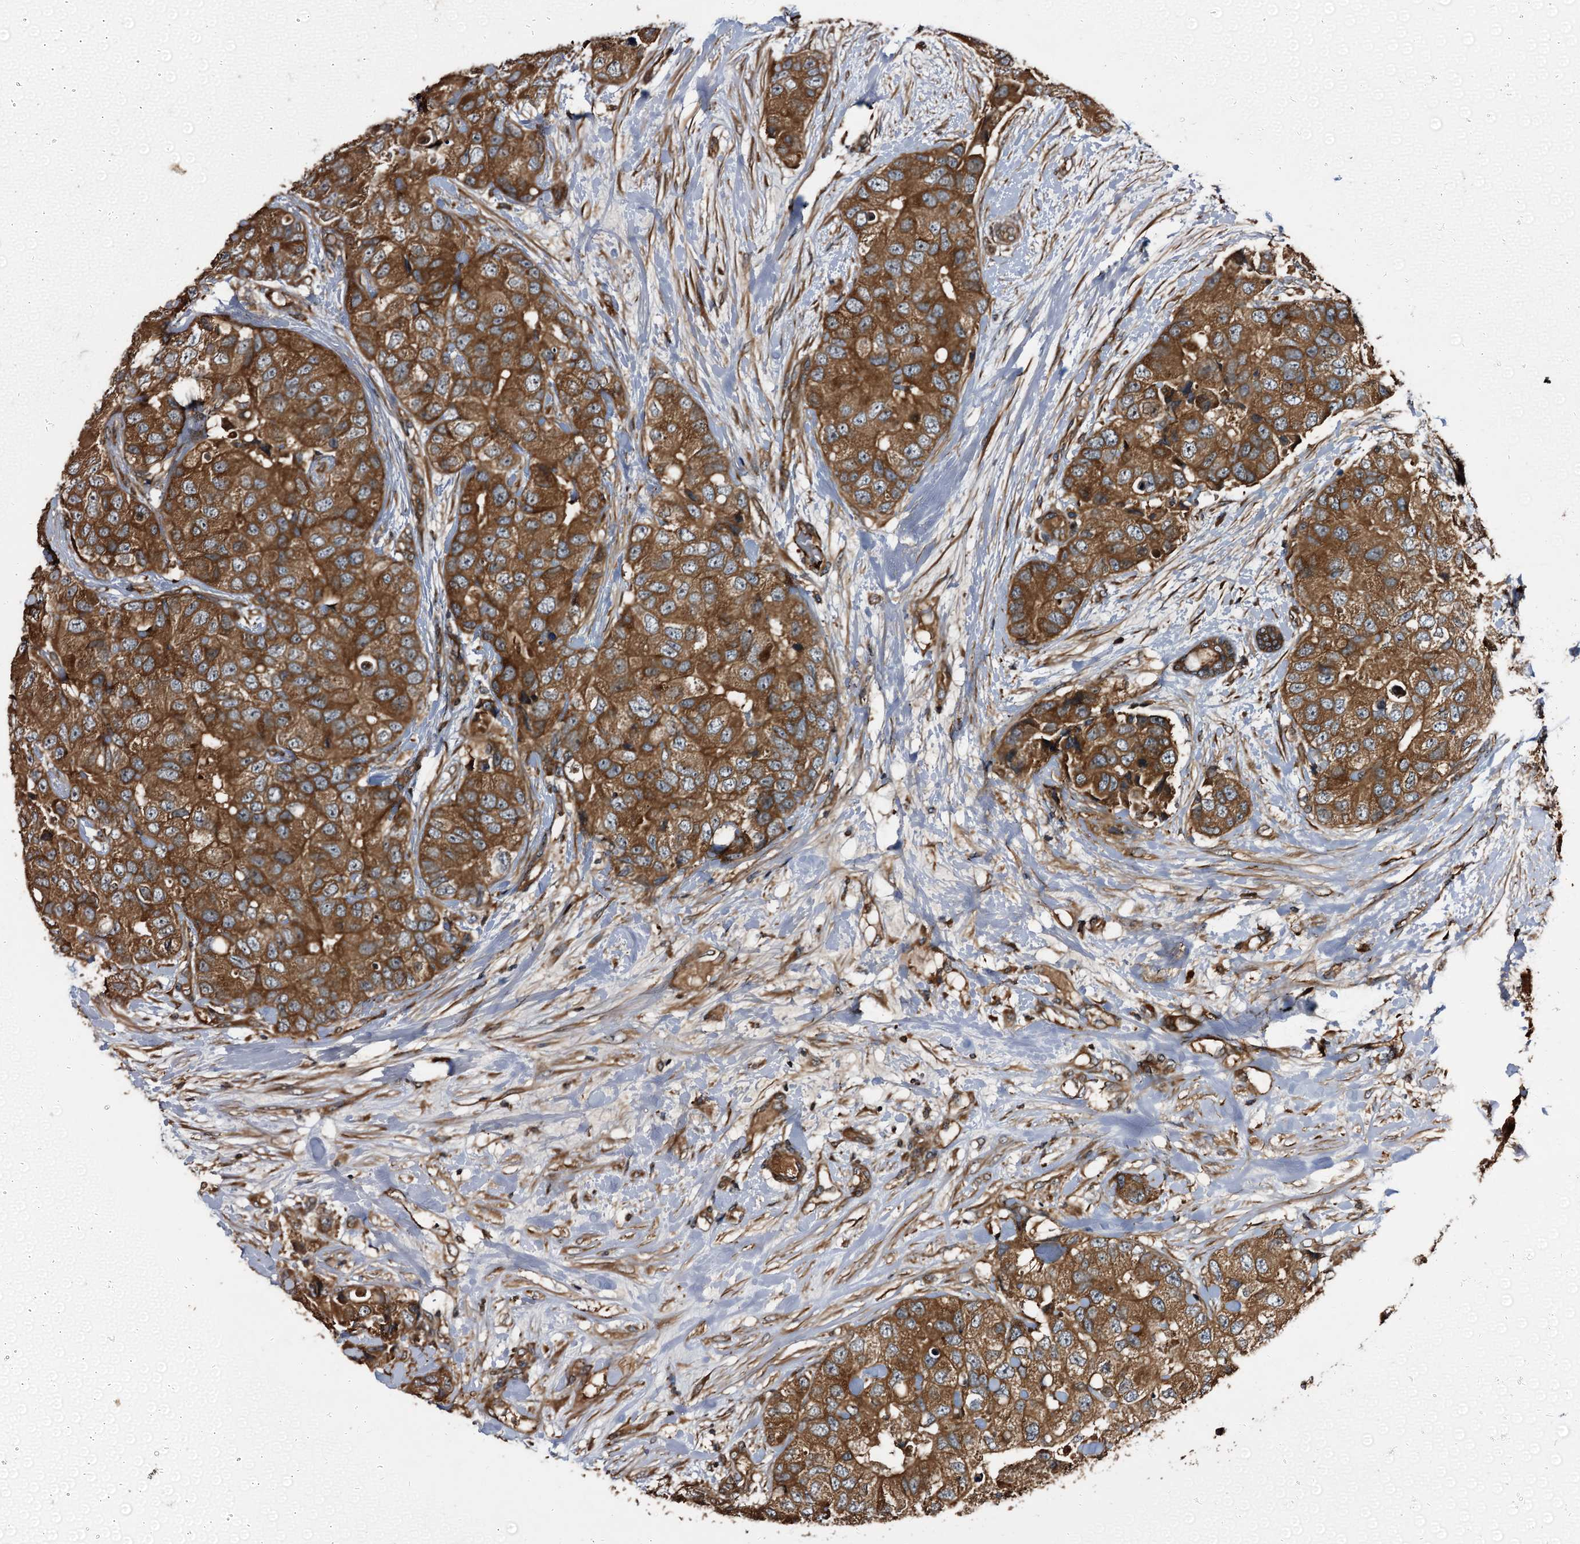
{"staining": {"intensity": "strong", "quantity": ">75%", "location": "cytoplasmic/membranous"}, "tissue": "breast cancer", "cell_type": "Tumor cells", "image_type": "cancer", "snomed": [{"axis": "morphology", "description": "Duct carcinoma"}, {"axis": "topography", "description": "Breast"}], "caption": "DAB (3,3'-diaminobenzidine) immunohistochemical staining of human breast cancer displays strong cytoplasmic/membranous protein expression in about >75% of tumor cells.", "gene": "PEX5", "patient": {"sex": "female", "age": 62}}